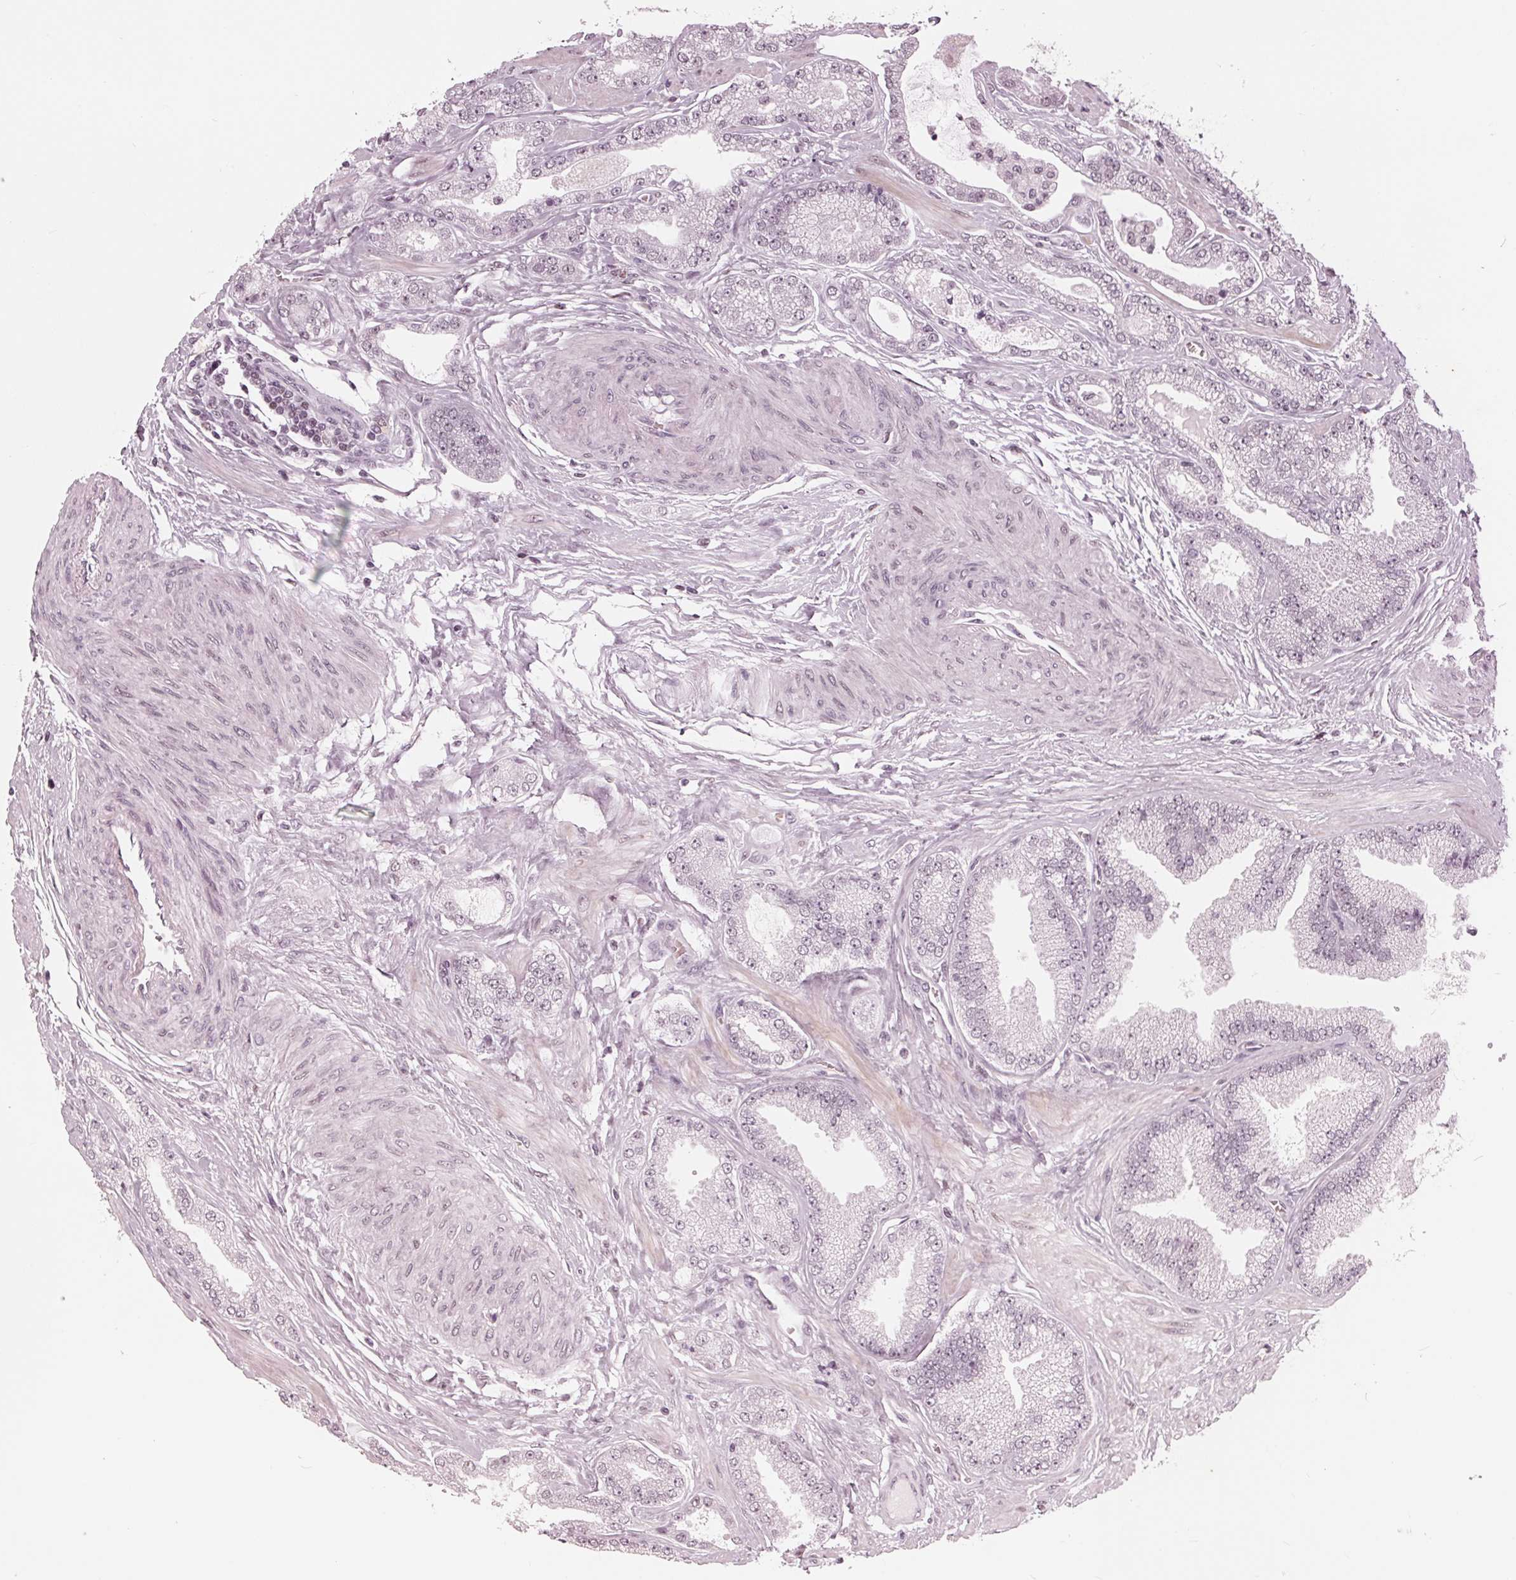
{"staining": {"intensity": "negative", "quantity": "none", "location": "none"}, "tissue": "prostate cancer", "cell_type": "Tumor cells", "image_type": "cancer", "snomed": [{"axis": "morphology", "description": "Adenocarcinoma, Low grade"}, {"axis": "topography", "description": "Prostate"}], "caption": "Human low-grade adenocarcinoma (prostate) stained for a protein using immunohistochemistry exhibits no expression in tumor cells.", "gene": "DNMT3L", "patient": {"sex": "male", "age": 55}}